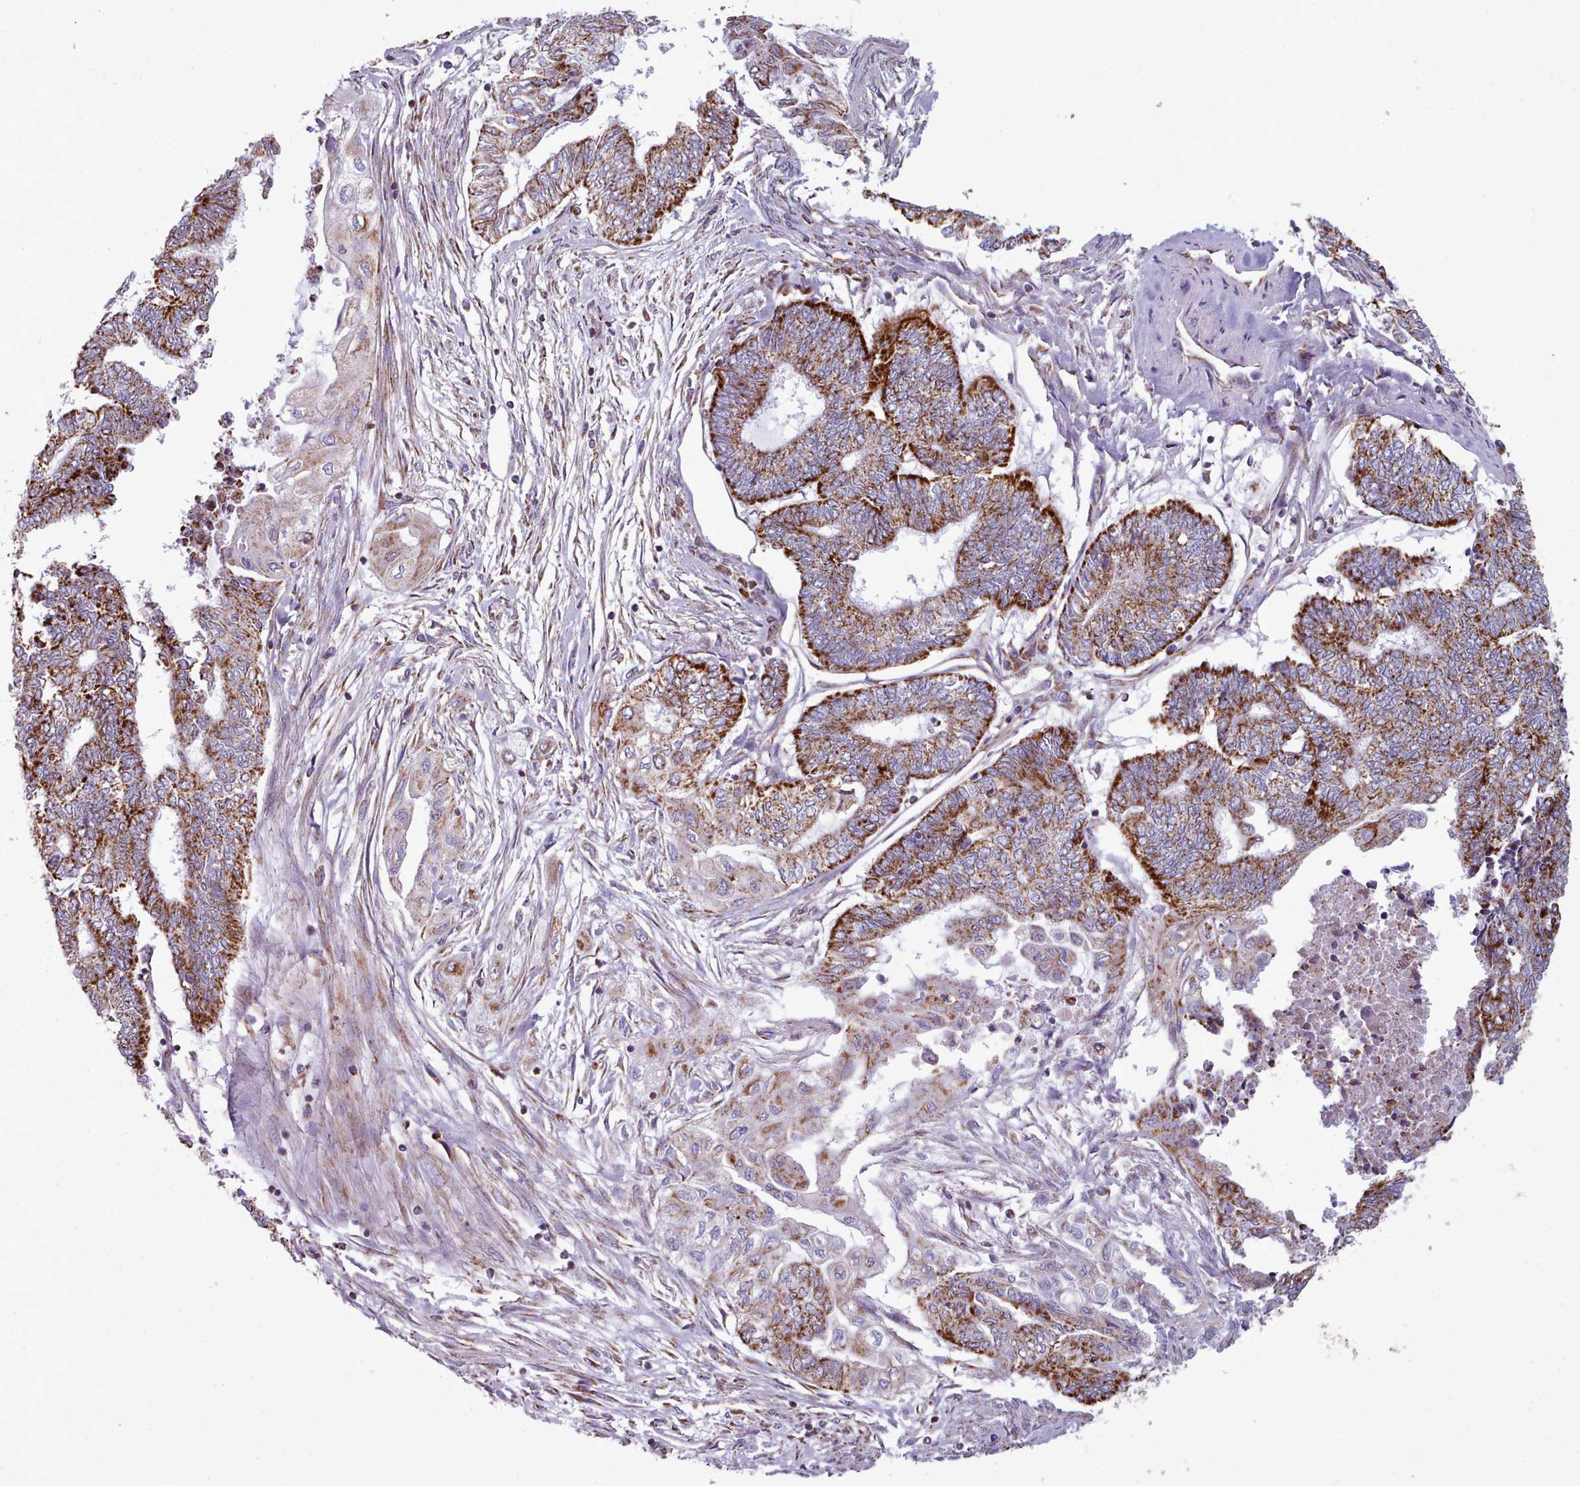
{"staining": {"intensity": "strong", "quantity": ">75%", "location": "cytoplasmic/membranous"}, "tissue": "endometrial cancer", "cell_type": "Tumor cells", "image_type": "cancer", "snomed": [{"axis": "morphology", "description": "Adenocarcinoma, NOS"}, {"axis": "topography", "description": "Uterus"}, {"axis": "topography", "description": "Endometrium"}], "caption": "The immunohistochemical stain shows strong cytoplasmic/membranous expression in tumor cells of endometrial cancer (adenocarcinoma) tissue.", "gene": "SRP54", "patient": {"sex": "female", "age": 70}}